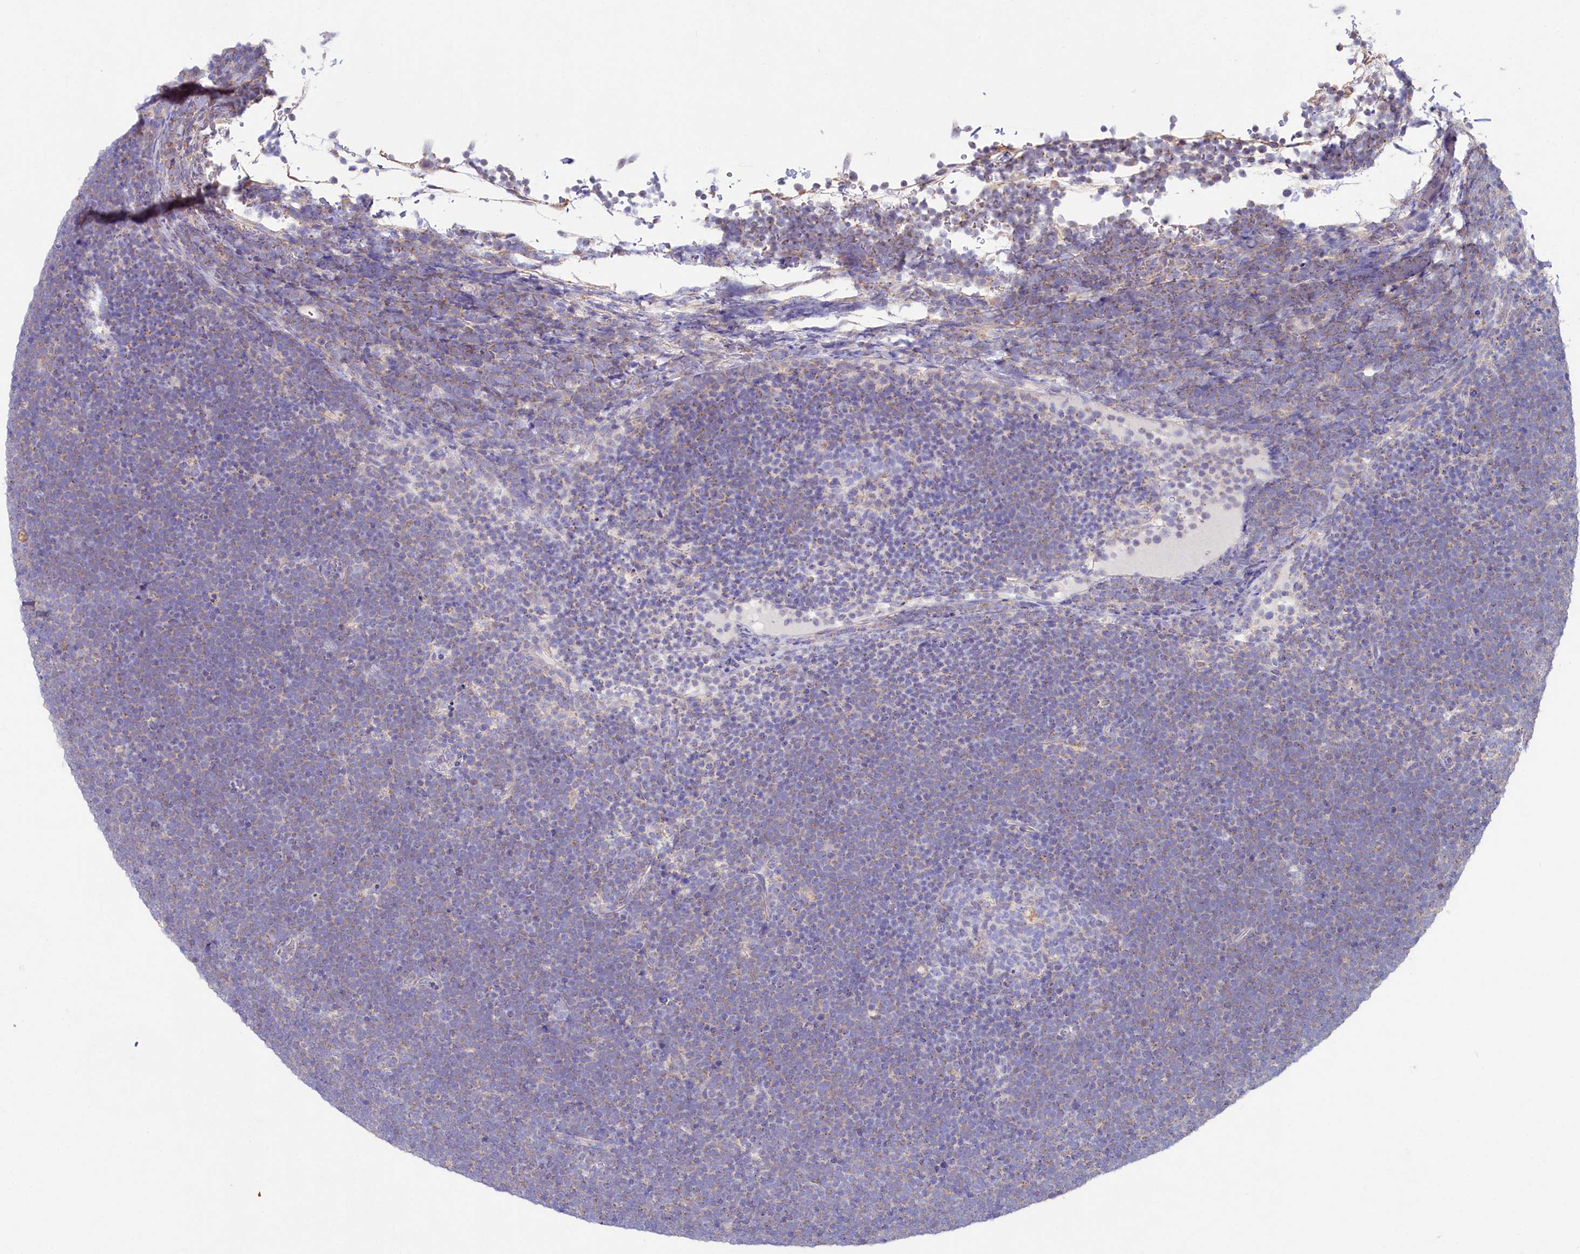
{"staining": {"intensity": "moderate", "quantity": "<25%", "location": "cytoplasmic/membranous"}, "tissue": "lymphoma", "cell_type": "Tumor cells", "image_type": "cancer", "snomed": [{"axis": "morphology", "description": "Malignant lymphoma, non-Hodgkin's type, High grade"}, {"axis": "topography", "description": "Lymph node"}], "caption": "A brown stain highlights moderate cytoplasmic/membranous staining of a protein in lymphoma tumor cells.", "gene": "VPS26B", "patient": {"sex": "male", "age": 13}}